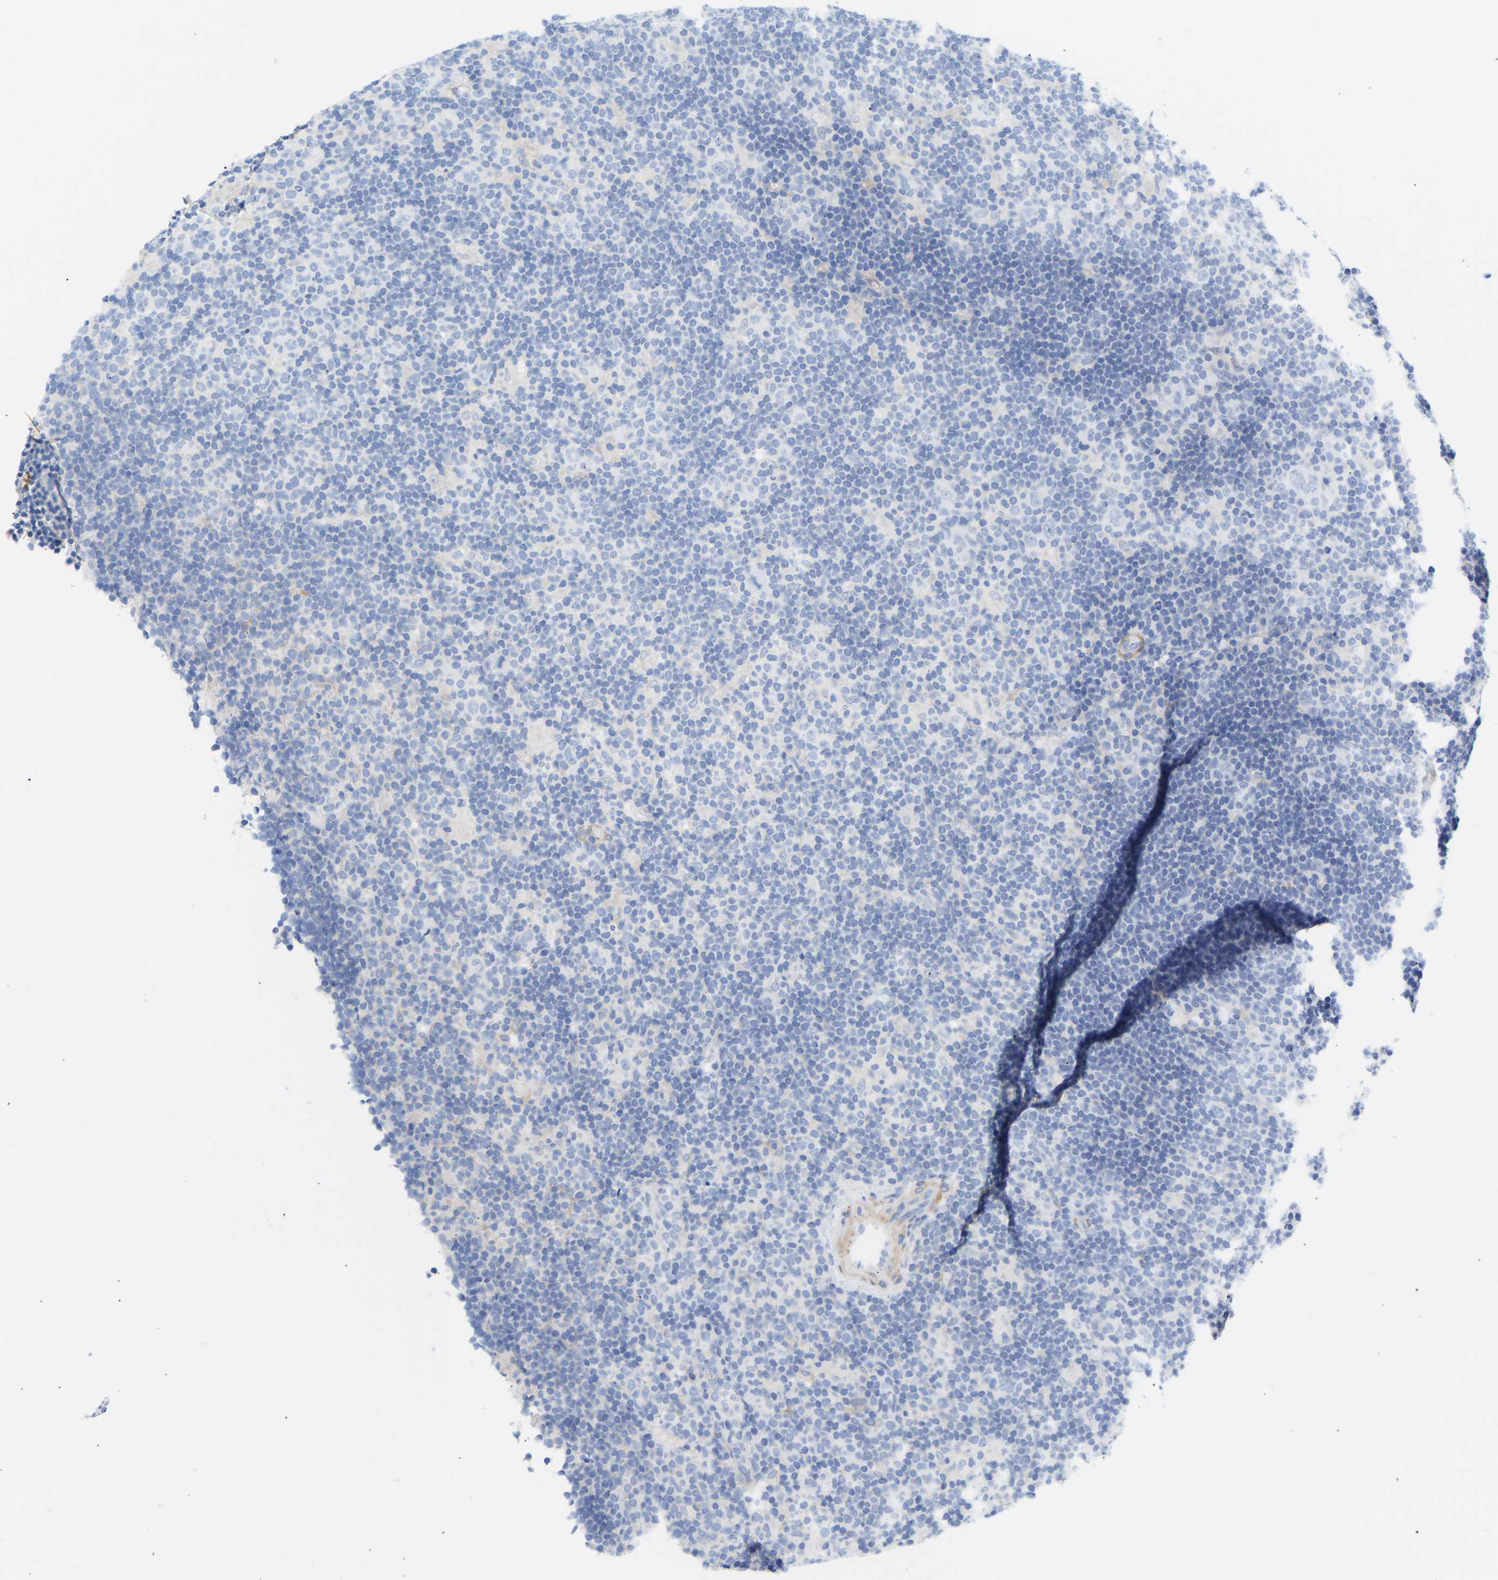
{"staining": {"intensity": "negative", "quantity": "none", "location": "none"}, "tissue": "lymphoma", "cell_type": "Tumor cells", "image_type": "cancer", "snomed": [{"axis": "morphology", "description": "Hodgkin's disease, NOS"}, {"axis": "topography", "description": "Lymph node"}], "caption": "A histopathology image of human Hodgkin's disease is negative for staining in tumor cells. Brightfield microscopy of IHC stained with DAB (3,3'-diaminobenzidine) (brown) and hematoxylin (blue), captured at high magnification.", "gene": "AMPH", "patient": {"sex": "female", "age": 57}}